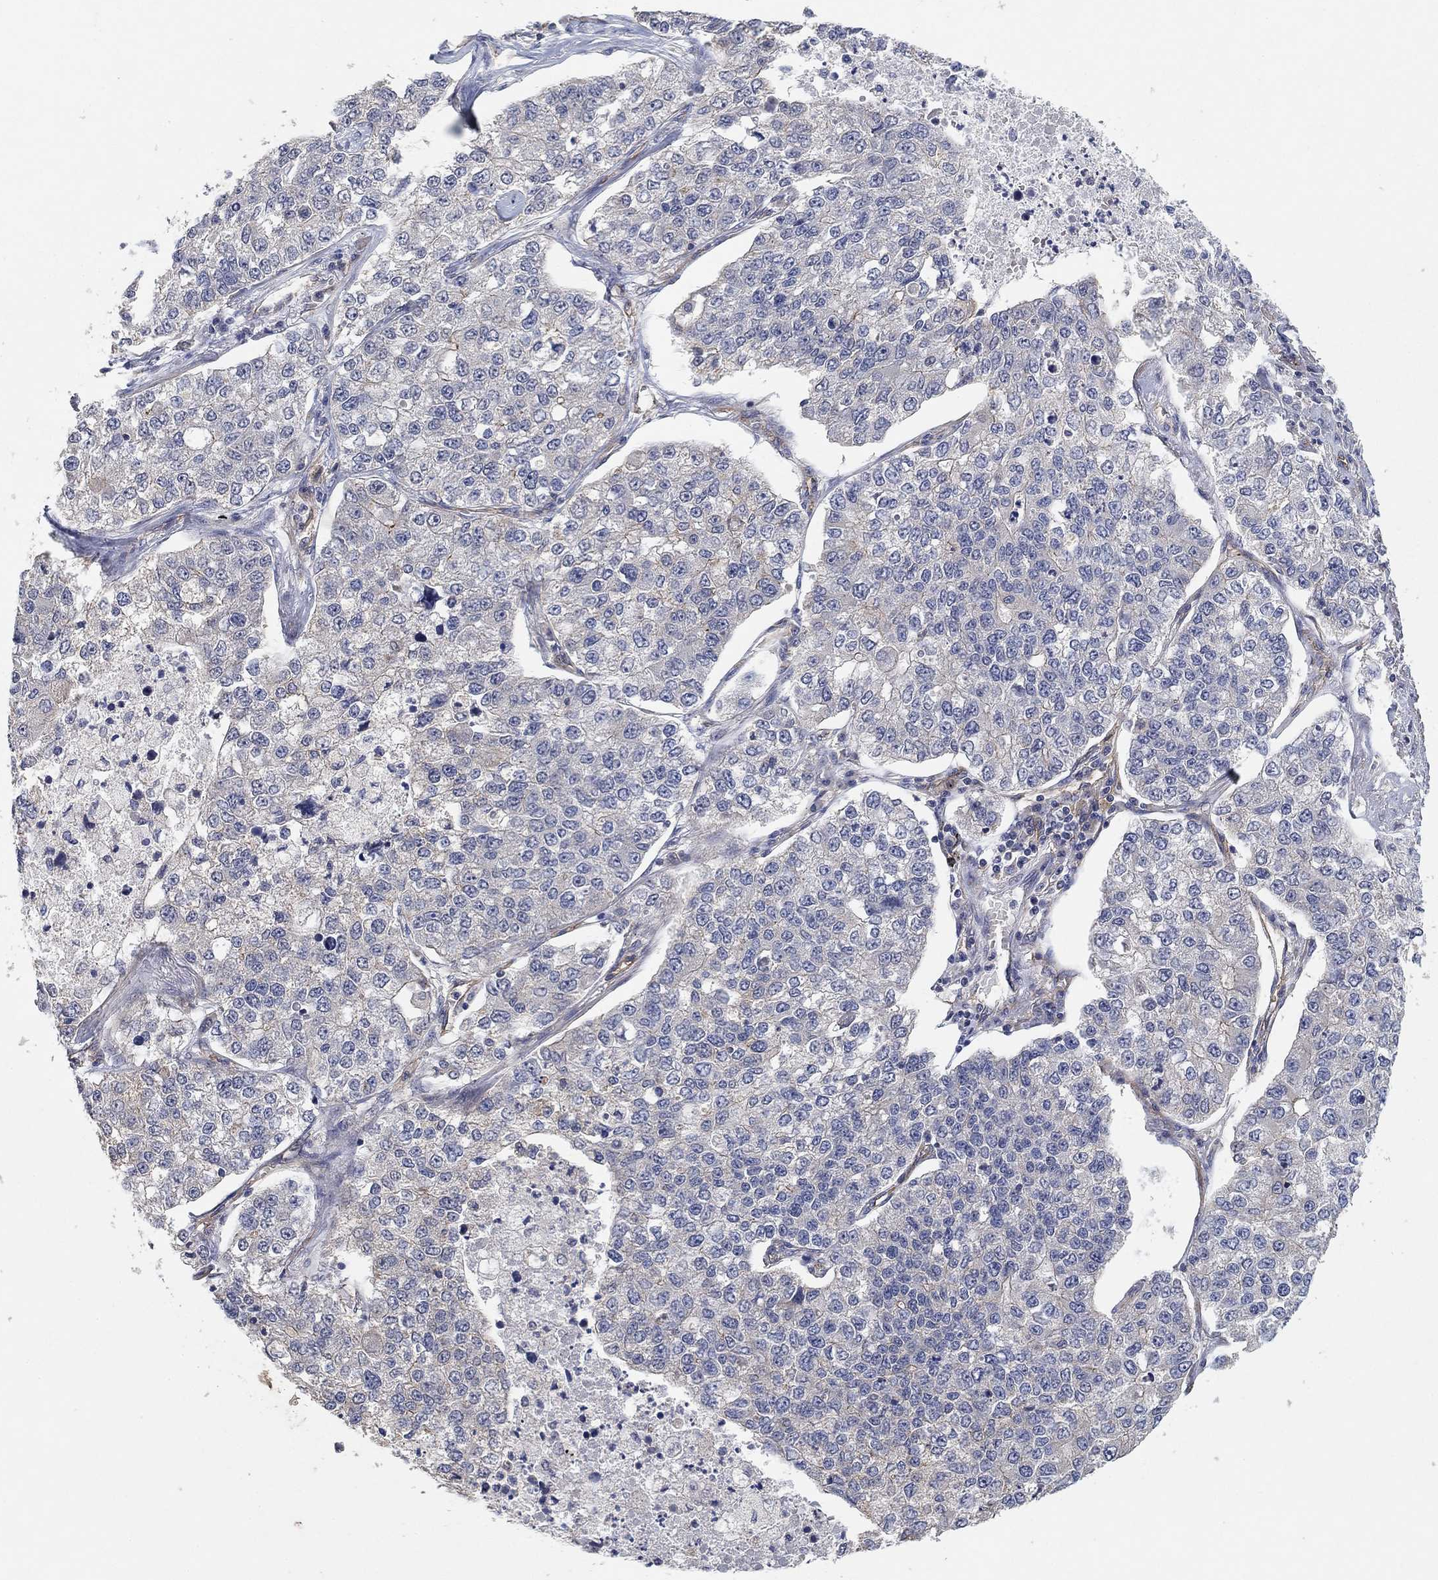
{"staining": {"intensity": "negative", "quantity": "none", "location": "none"}, "tissue": "lung cancer", "cell_type": "Tumor cells", "image_type": "cancer", "snomed": [{"axis": "morphology", "description": "Adenocarcinoma, NOS"}, {"axis": "topography", "description": "Lung"}], "caption": "An image of adenocarcinoma (lung) stained for a protein reveals no brown staining in tumor cells. (DAB (3,3'-diaminobenzidine) immunohistochemistry (IHC), high magnification).", "gene": "MCUR1", "patient": {"sex": "male", "age": 49}}